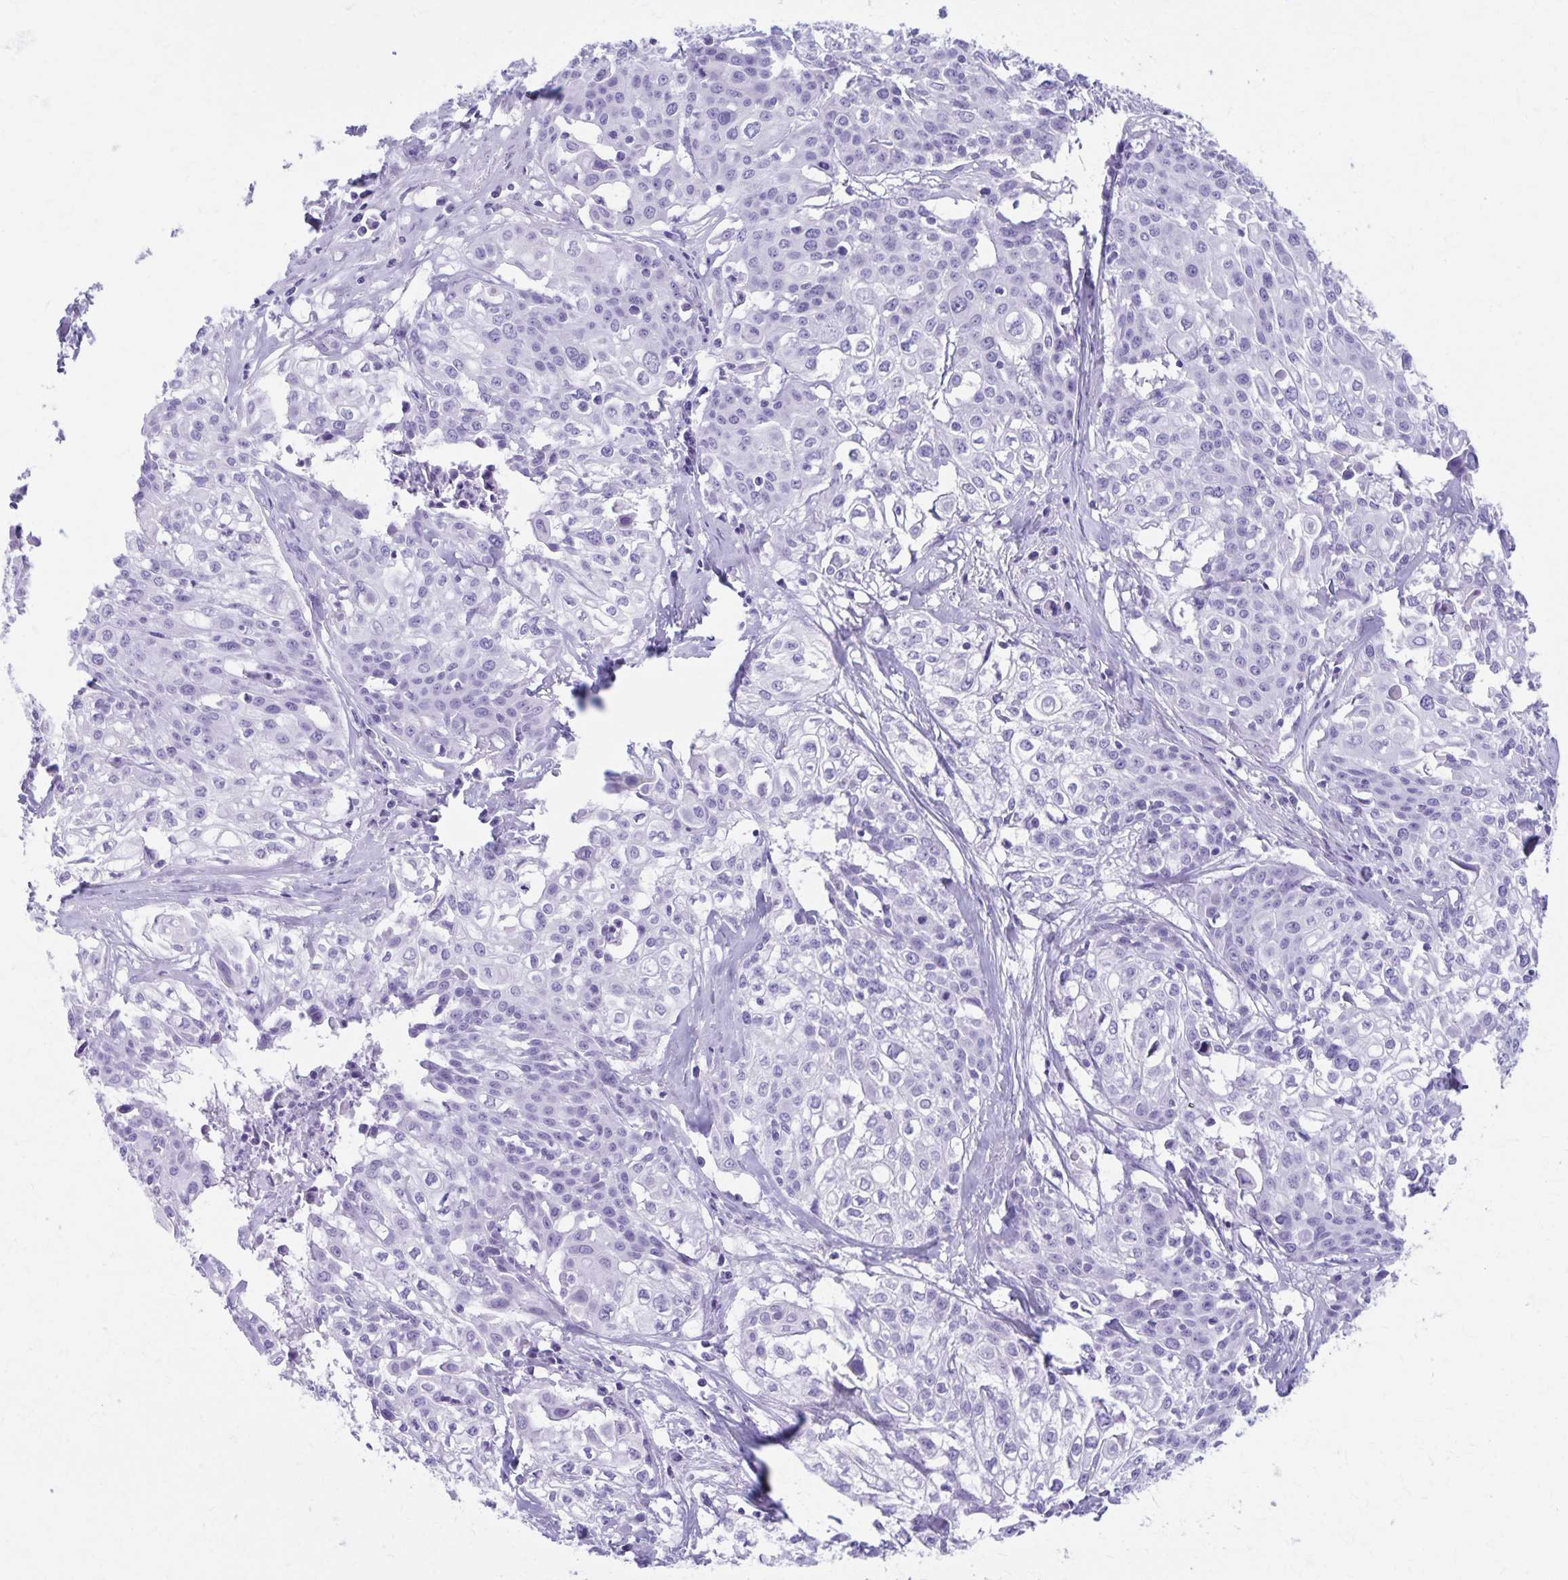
{"staining": {"intensity": "negative", "quantity": "none", "location": "none"}, "tissue": "cervical cancer", "cell_type": "Tumor cells", "image_type": "cancer", "snomed": [{"axis": "morphology", "description": "Squamous cell carcinoma, NOS"}, {"axis": "topography", "description": "Cervix"}], "caption": "This is a histopathology image of immunohistochemistry staining of cervical cancer (squamous cell carcinoma), which shows no expression in tumor cells.", "gene": "DEFA5", "patient": {"sex": "female", "age": 39}}